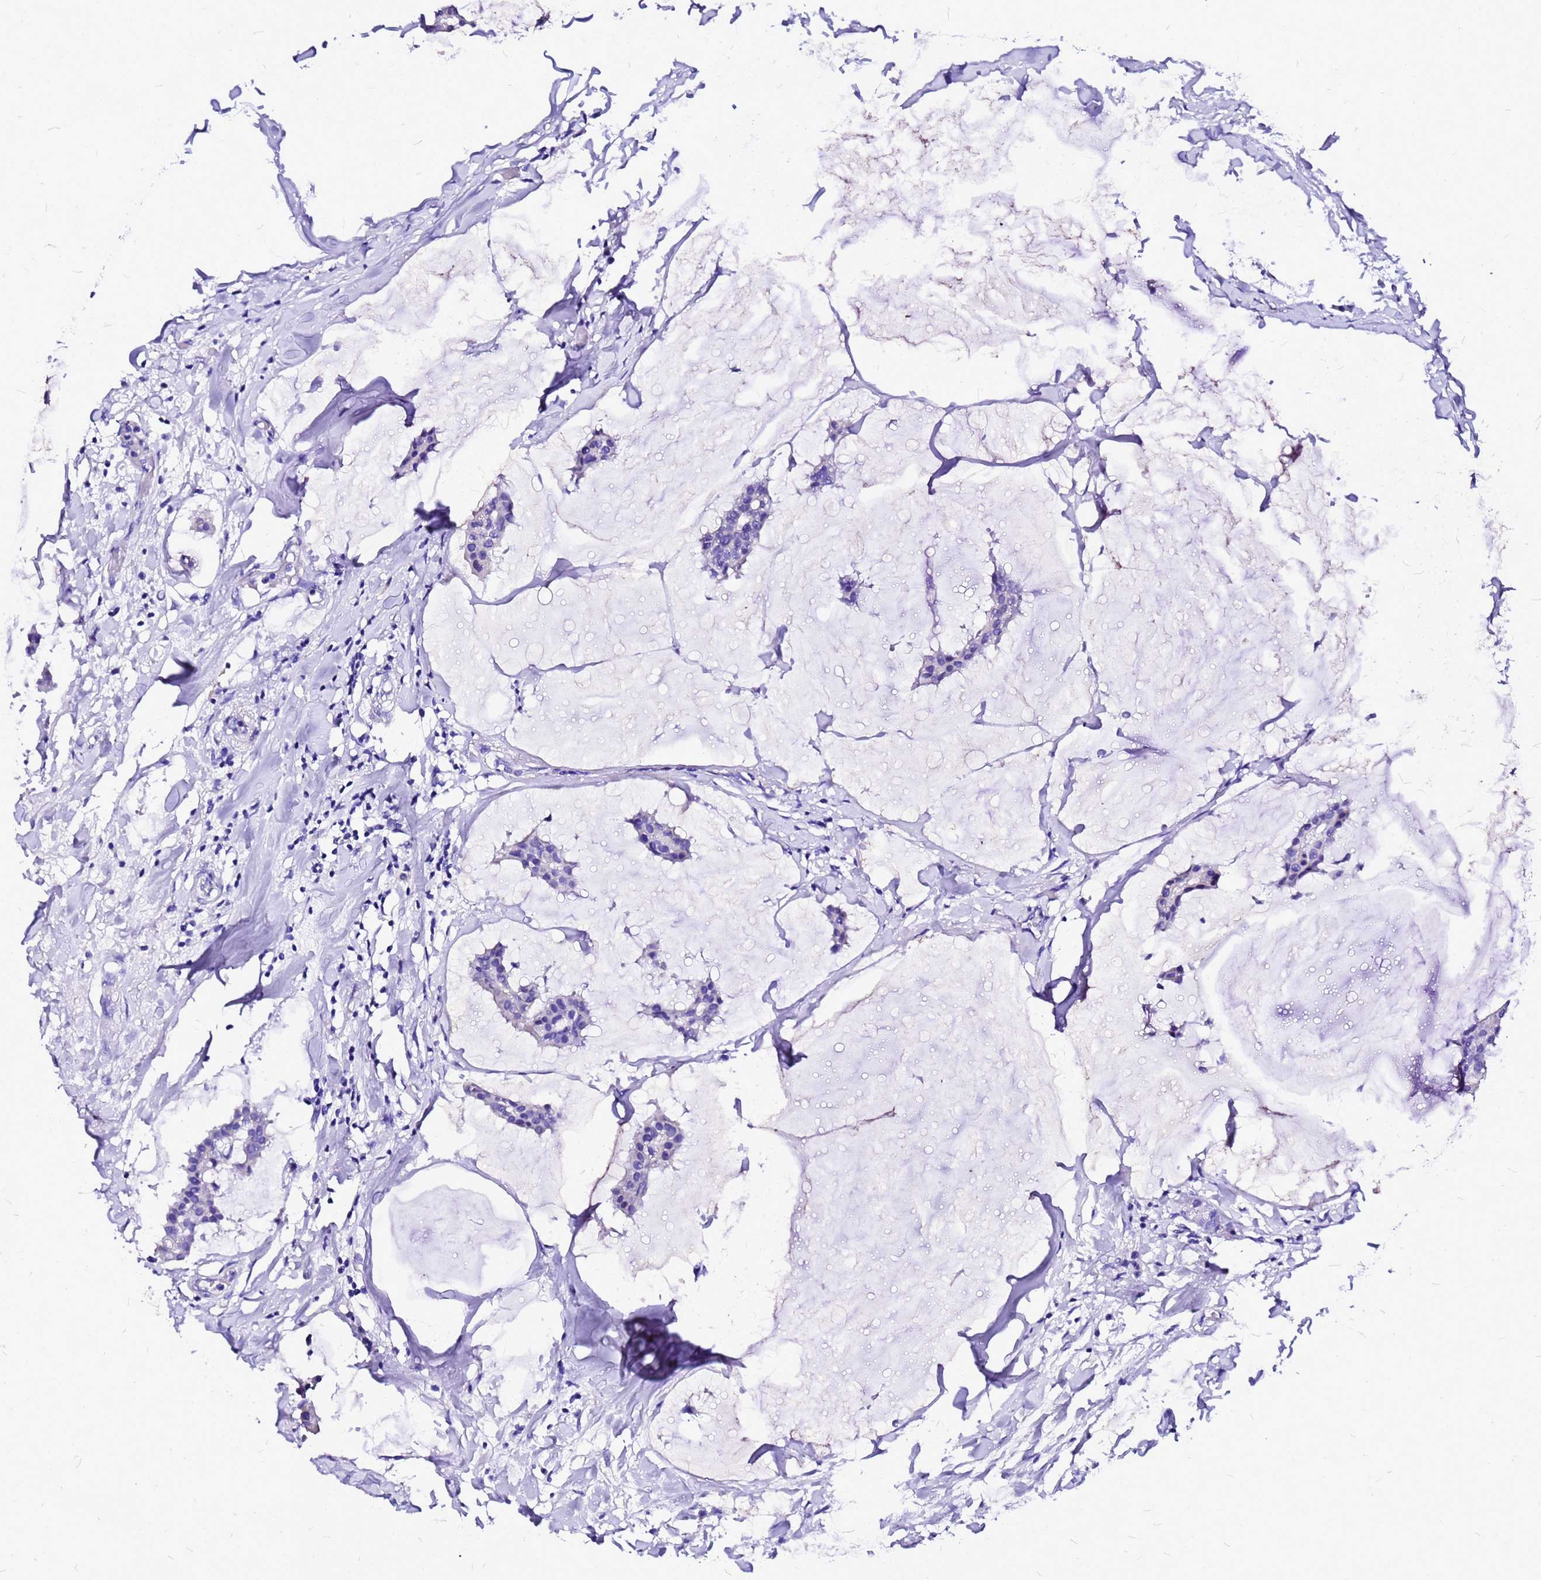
{"staining": {"intensity": "negative", "quantity": "none", "location": "none"}, "tissue": "breast cancer", "cell_type": "Tumor cells", "image_type": "cancer", "snomed": [{"axis": "morphology", "description": "Duct carcinoma"}, {"axis": "topography", "description": "Breast"}], "caption": "An IHC micrograph of breast cancer (infiltrating ductal carcinoma) is shown. There is no staining in tumor cells of breast cancer (infiltrating ductal carcinoma).", "gene": "HERC4", "patient": {"sex": "female", "age": 93}}